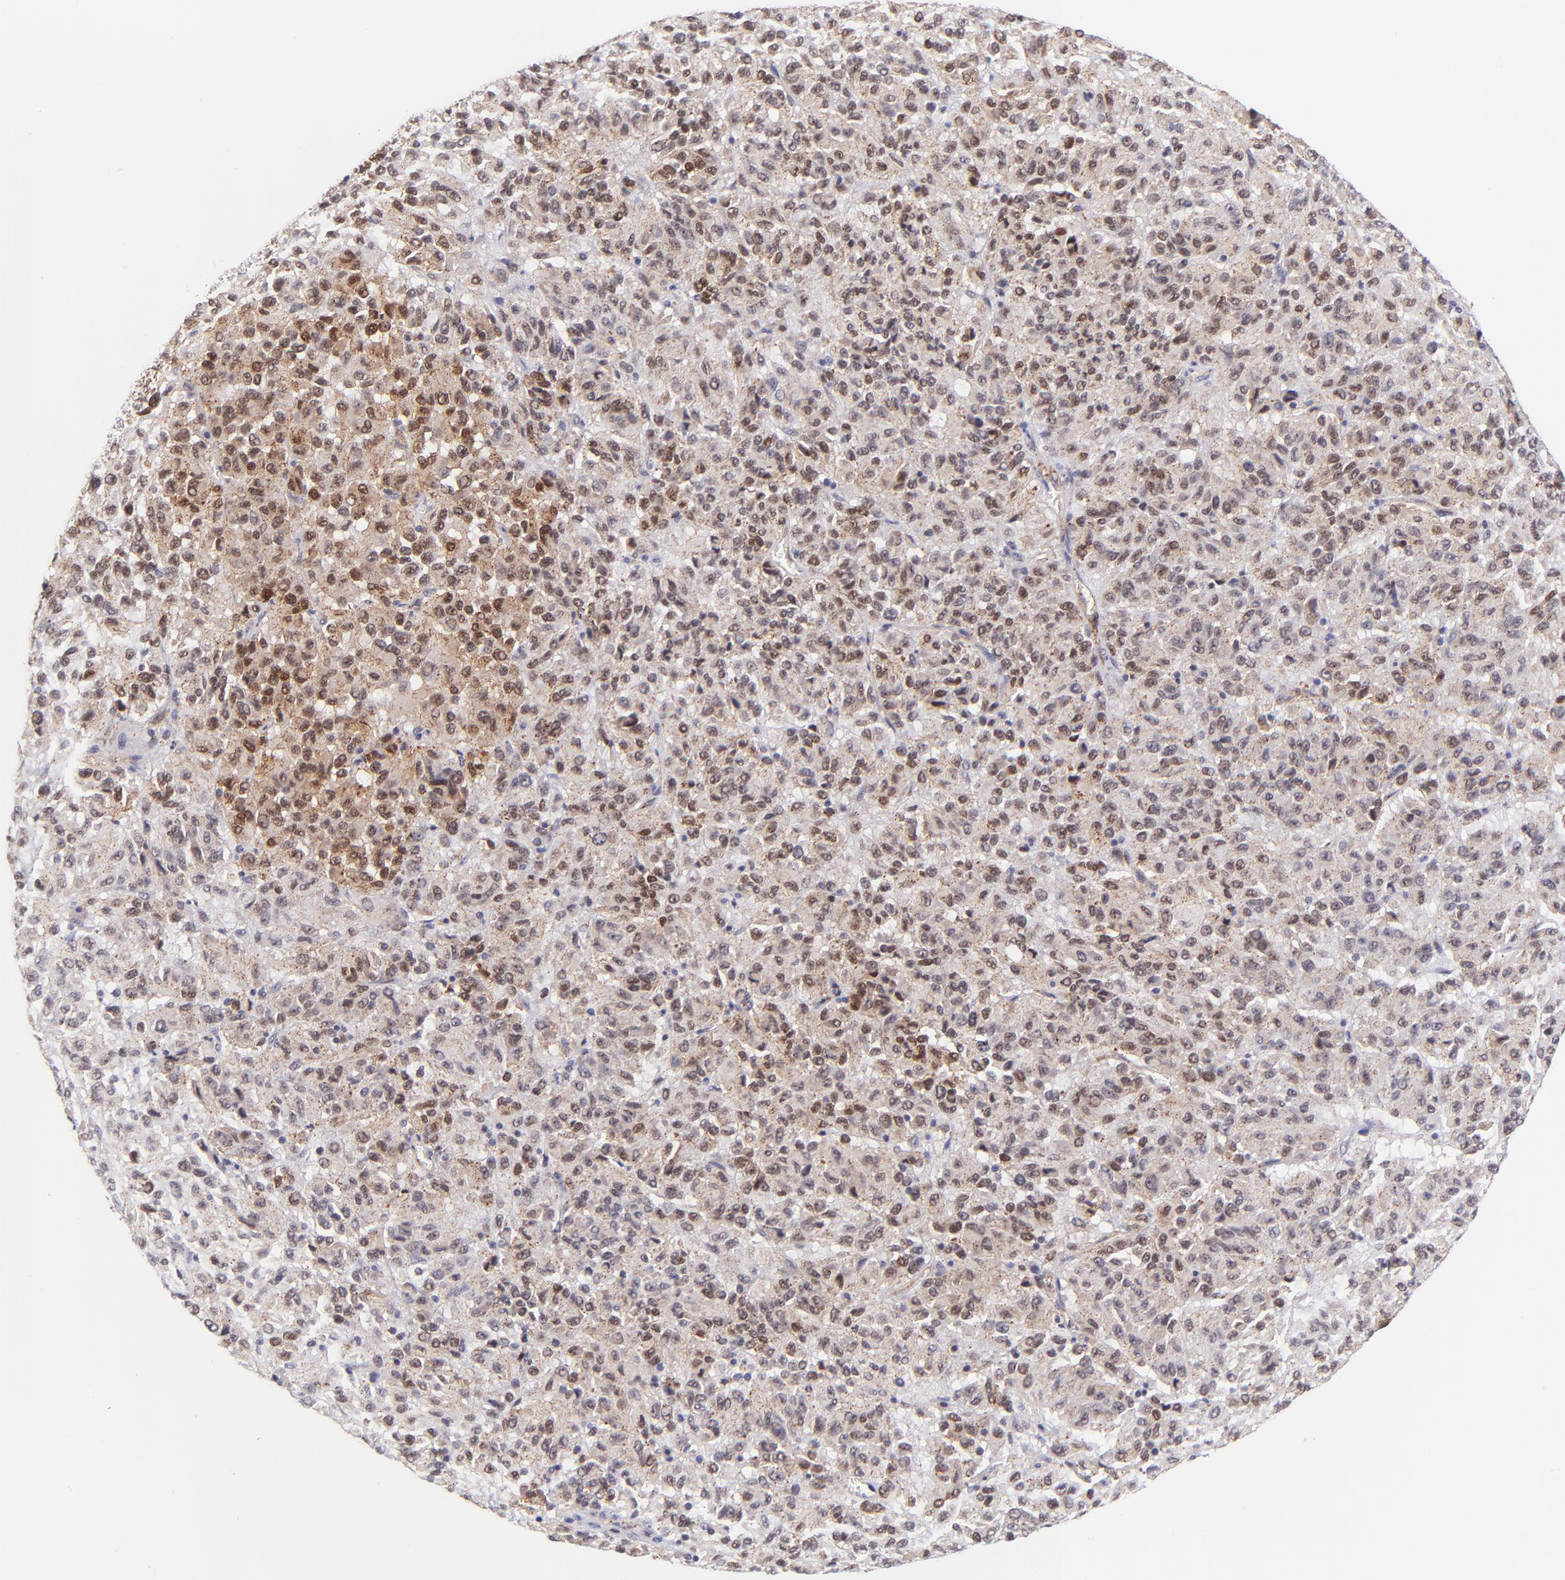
{"staining": {"intensity": "moderate", "quantity": "25%-75%", "location": "cytoplasmic/membranous,nuclear"}, "tissue": "melanoma", "cell_type": "Tumor cells", "image_type": "cancer", "snomed": [{"axis": "morphology", "description": "Malignant melanoma, Metastatic site"}, {"axis": "topography", "description": "Lung"}], "caption": "Immunohistochemical staining of human melanoma shows medium levels of moderate cytoplasmic/membranous and nuclear expression in approximately 25%-75% of tumor cells.", "gene": "SOX6", "patient": {"sex": "male", "age": 64}}